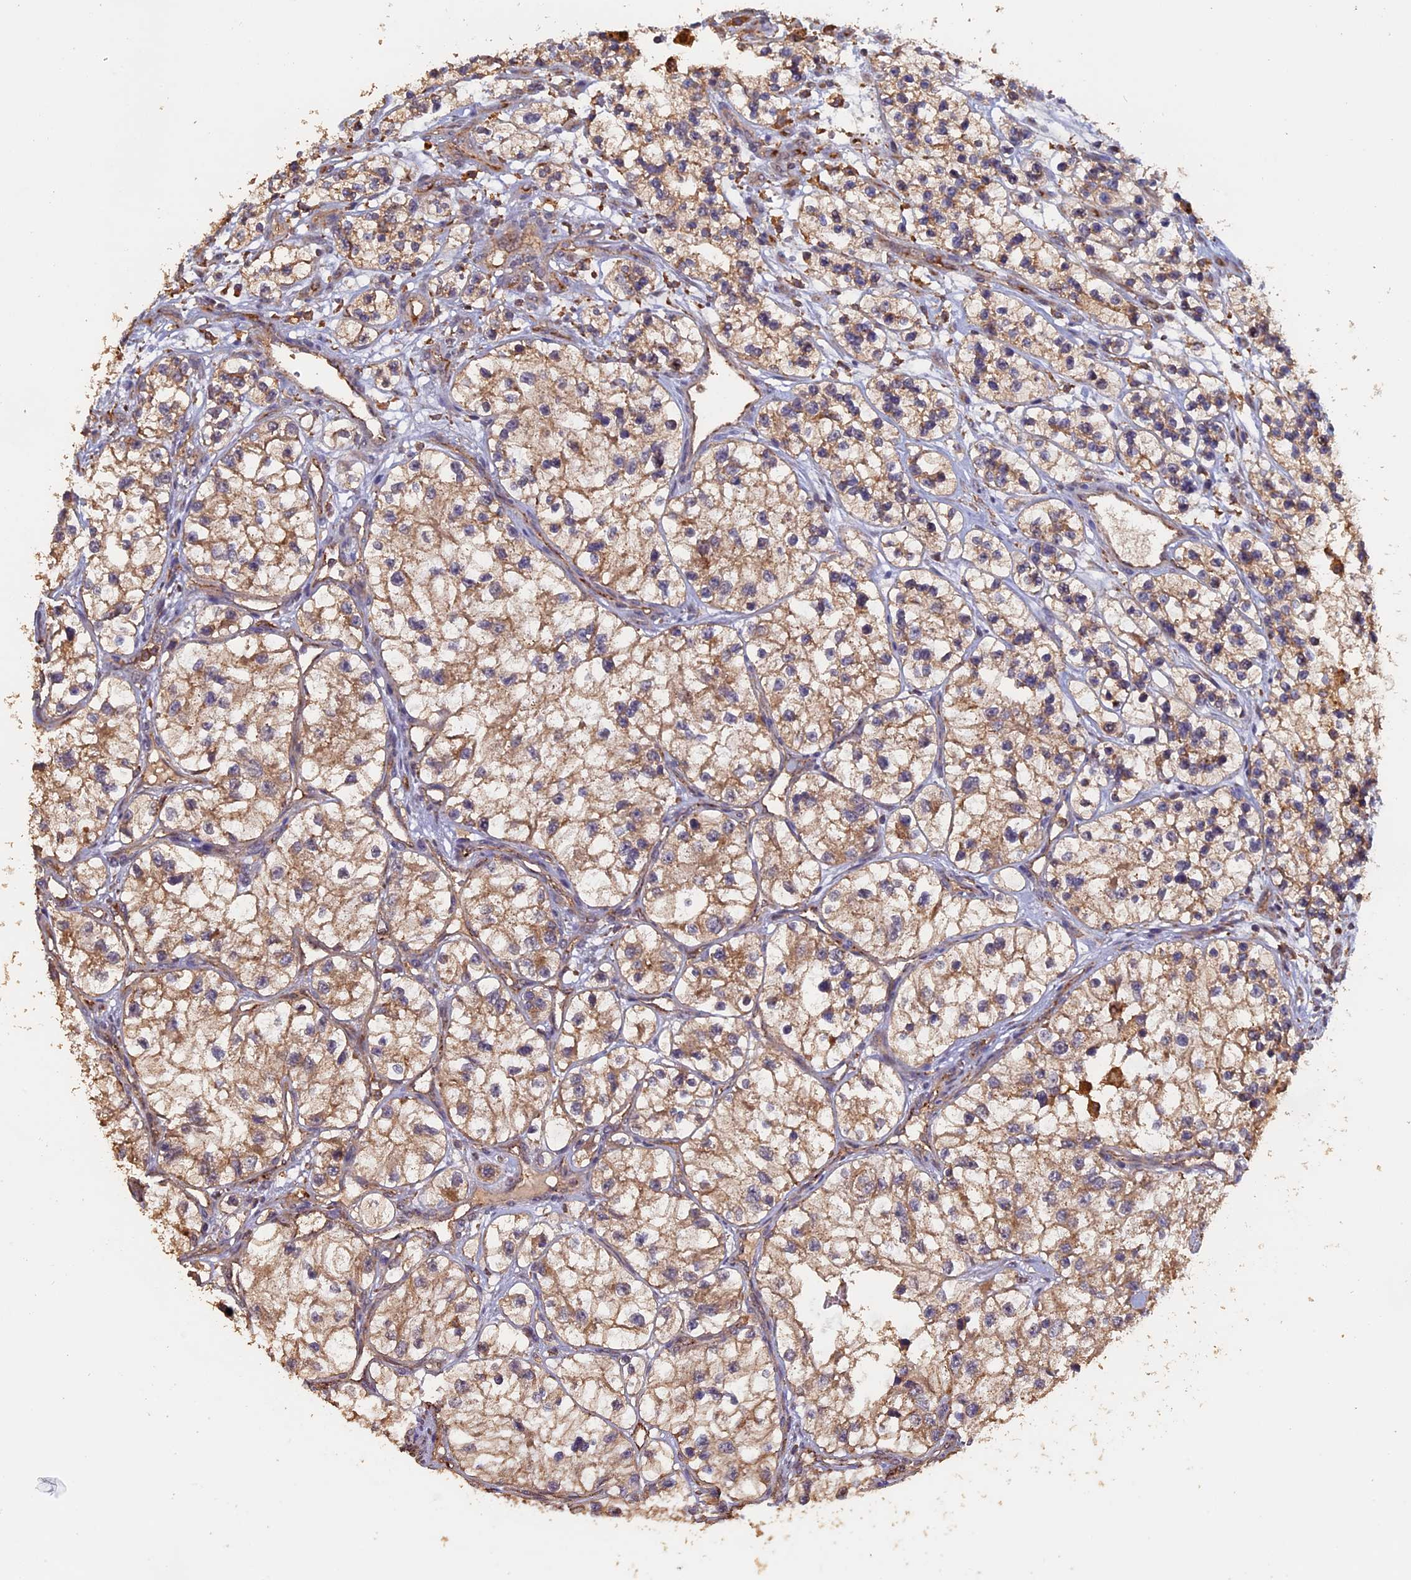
{"staining": {"intensity": "moderate", "quantity": ">75%", "location": "cytoplasmic/membranous"}, "tissue": "renal cancer", "cell_type": "Tumor cells", "image_type": "cancer", "snomed": [{"axis": "morphology", "description": "Adenocarcinoma, NOS"}, {"axis": "topography", "description": "Kidney"}], "caption": "Moderate cytoplasmic/membranous positivity for a protein is seen in about >75% of tumor cells of renal cancer using immunohistochemistry (IHC).", "gene": "PIGQ", "patient": {"sex": "female", "age": 57}}